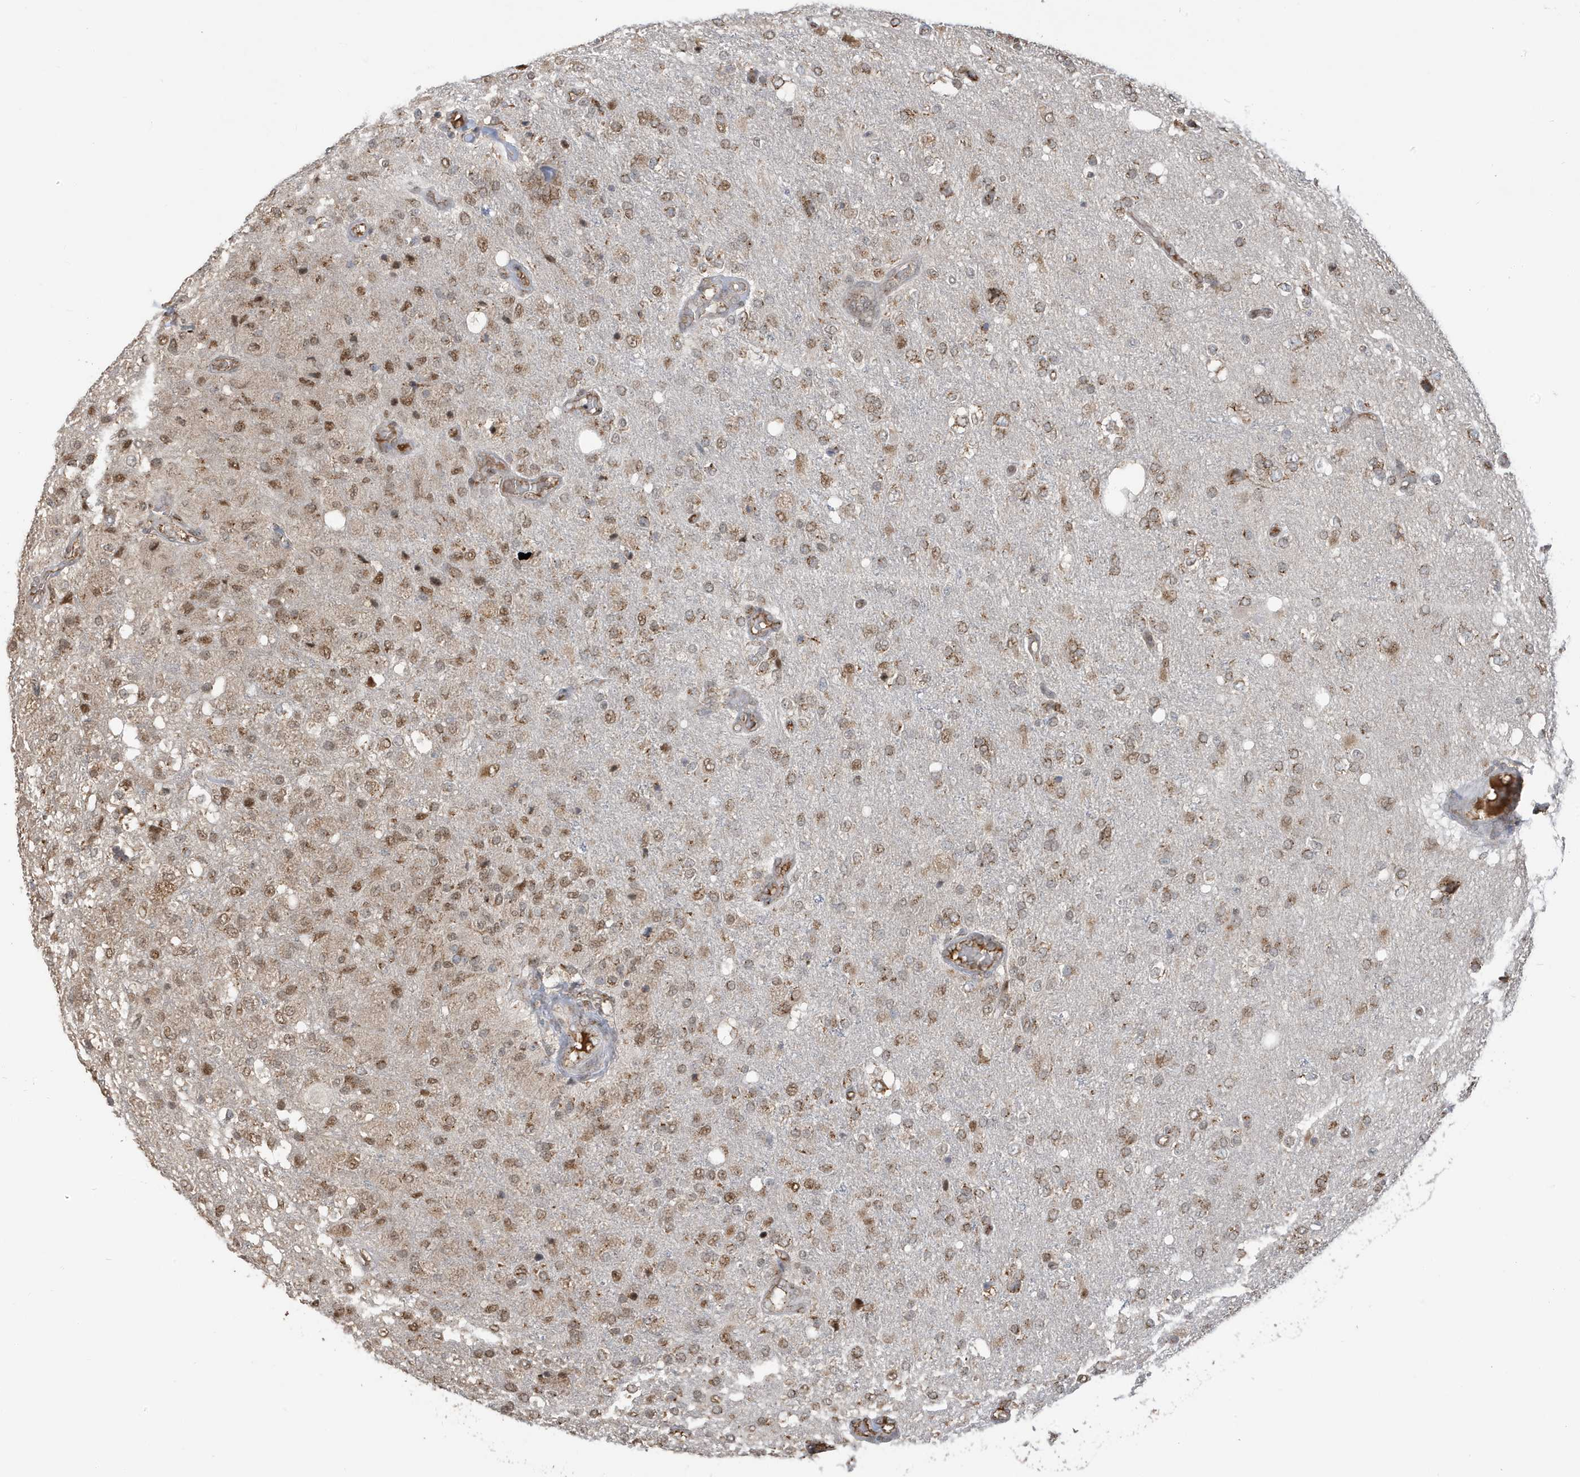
{"staining": {"intensity": "moderate", "quantity": ">75%", "location": "cytoplasmic/membranous,nuclear"}, "tissue": "glioma", "cell_type": "Tumor cells", "image_type": "cancer", "snomed": [{"axis": "morphology", "description": "Normal tissue, NOS"}, {"axis": "morphology", "description": "Glioma, malignant, High grade"}, {"axis": "topography", "description": "Cerebral cortex"}], "caption": "Approximately >75% of tumor cells in high-grade glioma (malignant) reveal moderate cytoplasmic/membranous and nuclear protein staining as visualized by brown immunohistochemical staining.", "gene": "RER1", "patient": {"sex": "male", "age": 77}}